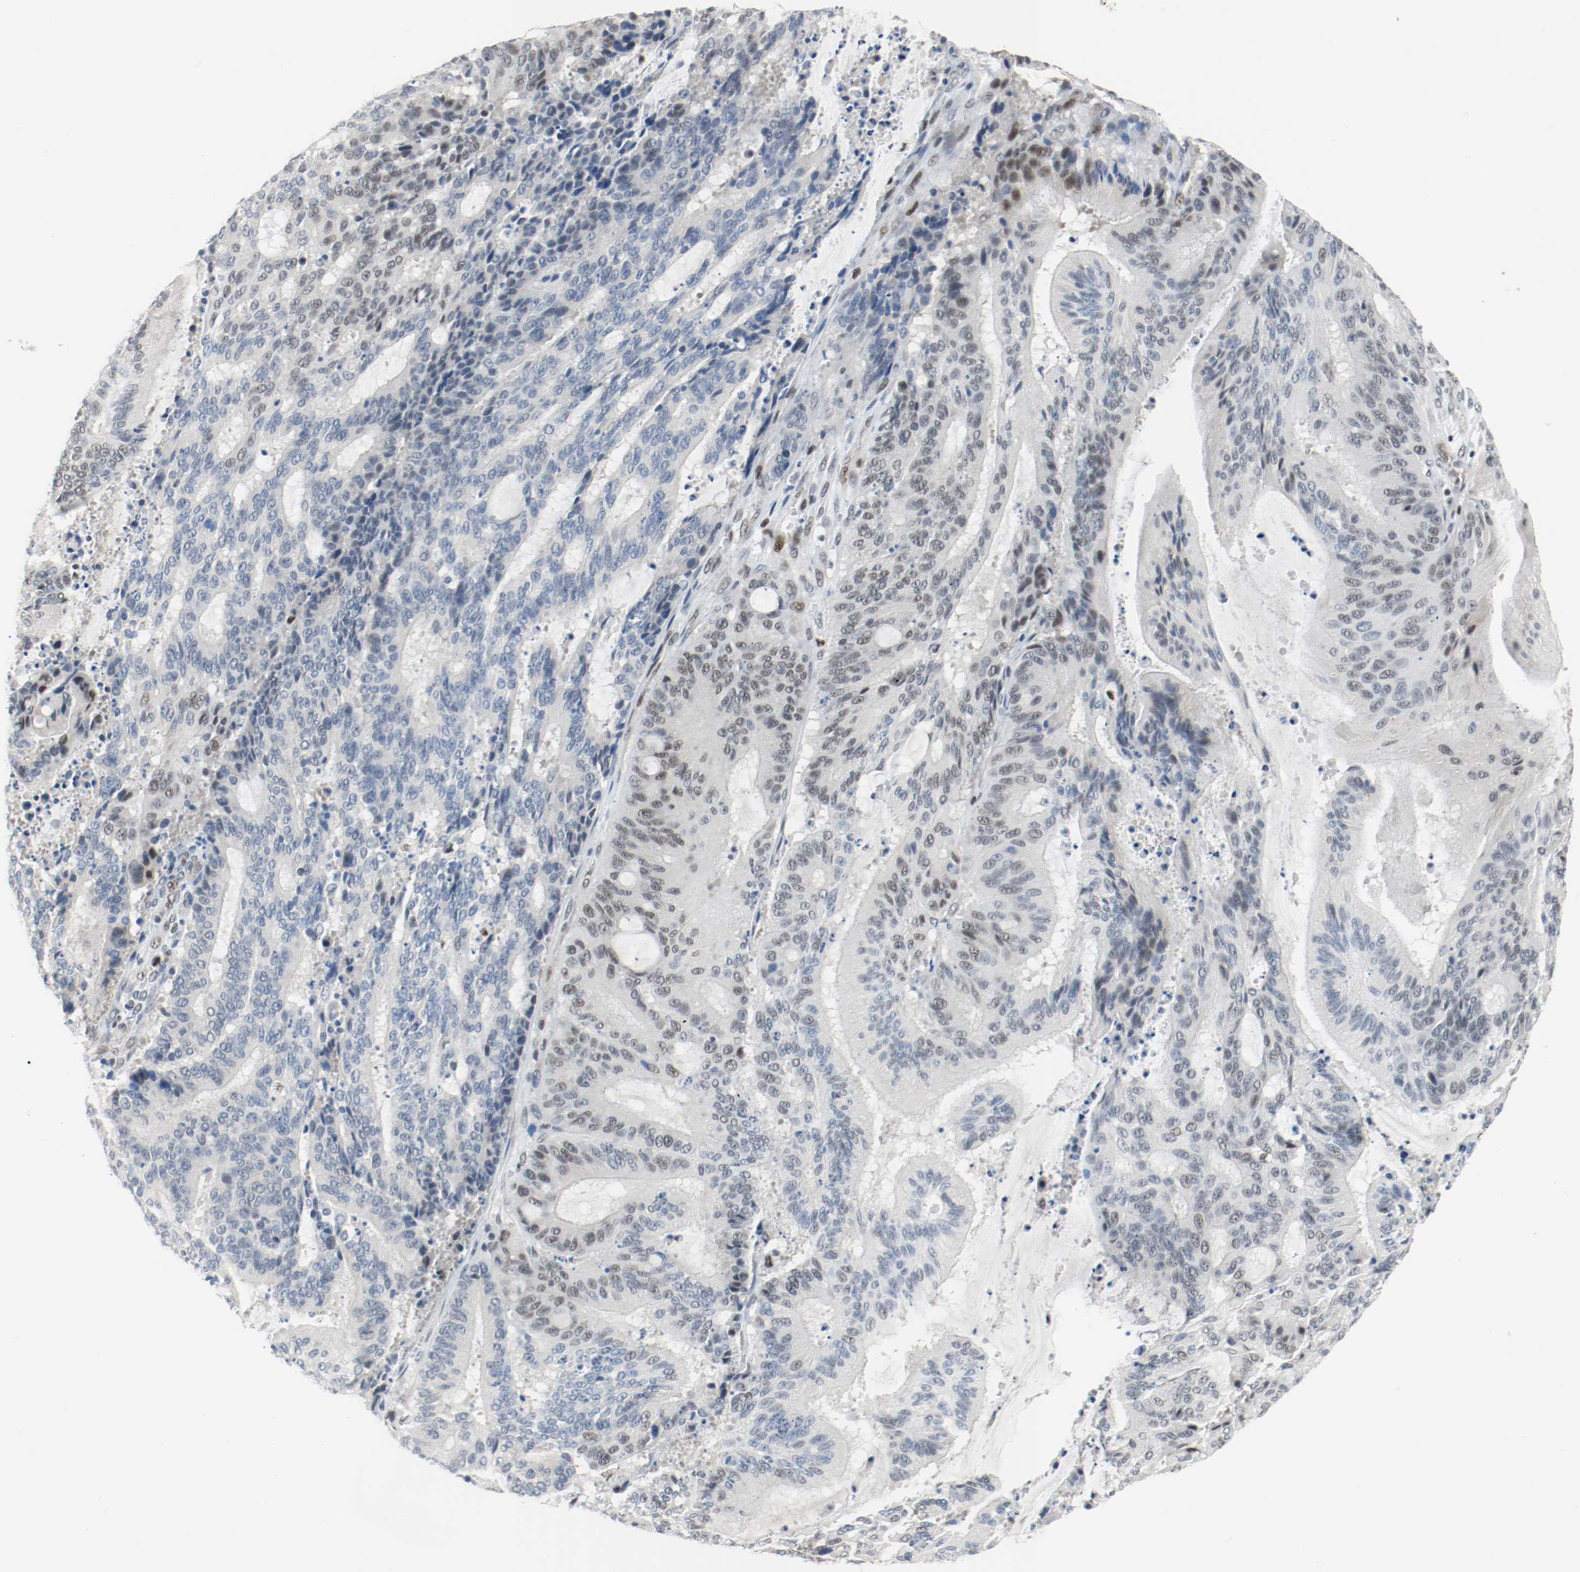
{"staining": {"intensity": "weak", "quantity": "25%-75%", "location": "nuclear"}, "tissue": "liver cancer", "cell_type": "Tumor cells", "image_type": "cancer", "snomed": [{"axis": "morphology", "description": "Cholangiocarcinoma"}, {"axis": "topography", "description": "Liver"}], "caption": "IHC image of human liver cancer stained for a protein (brown), which reveals low levels of weak nuclear positivity in about 25%-75% of tumor cells.", "gene": "ASH1L", "patient": {"sex": "female", "age": 73}}